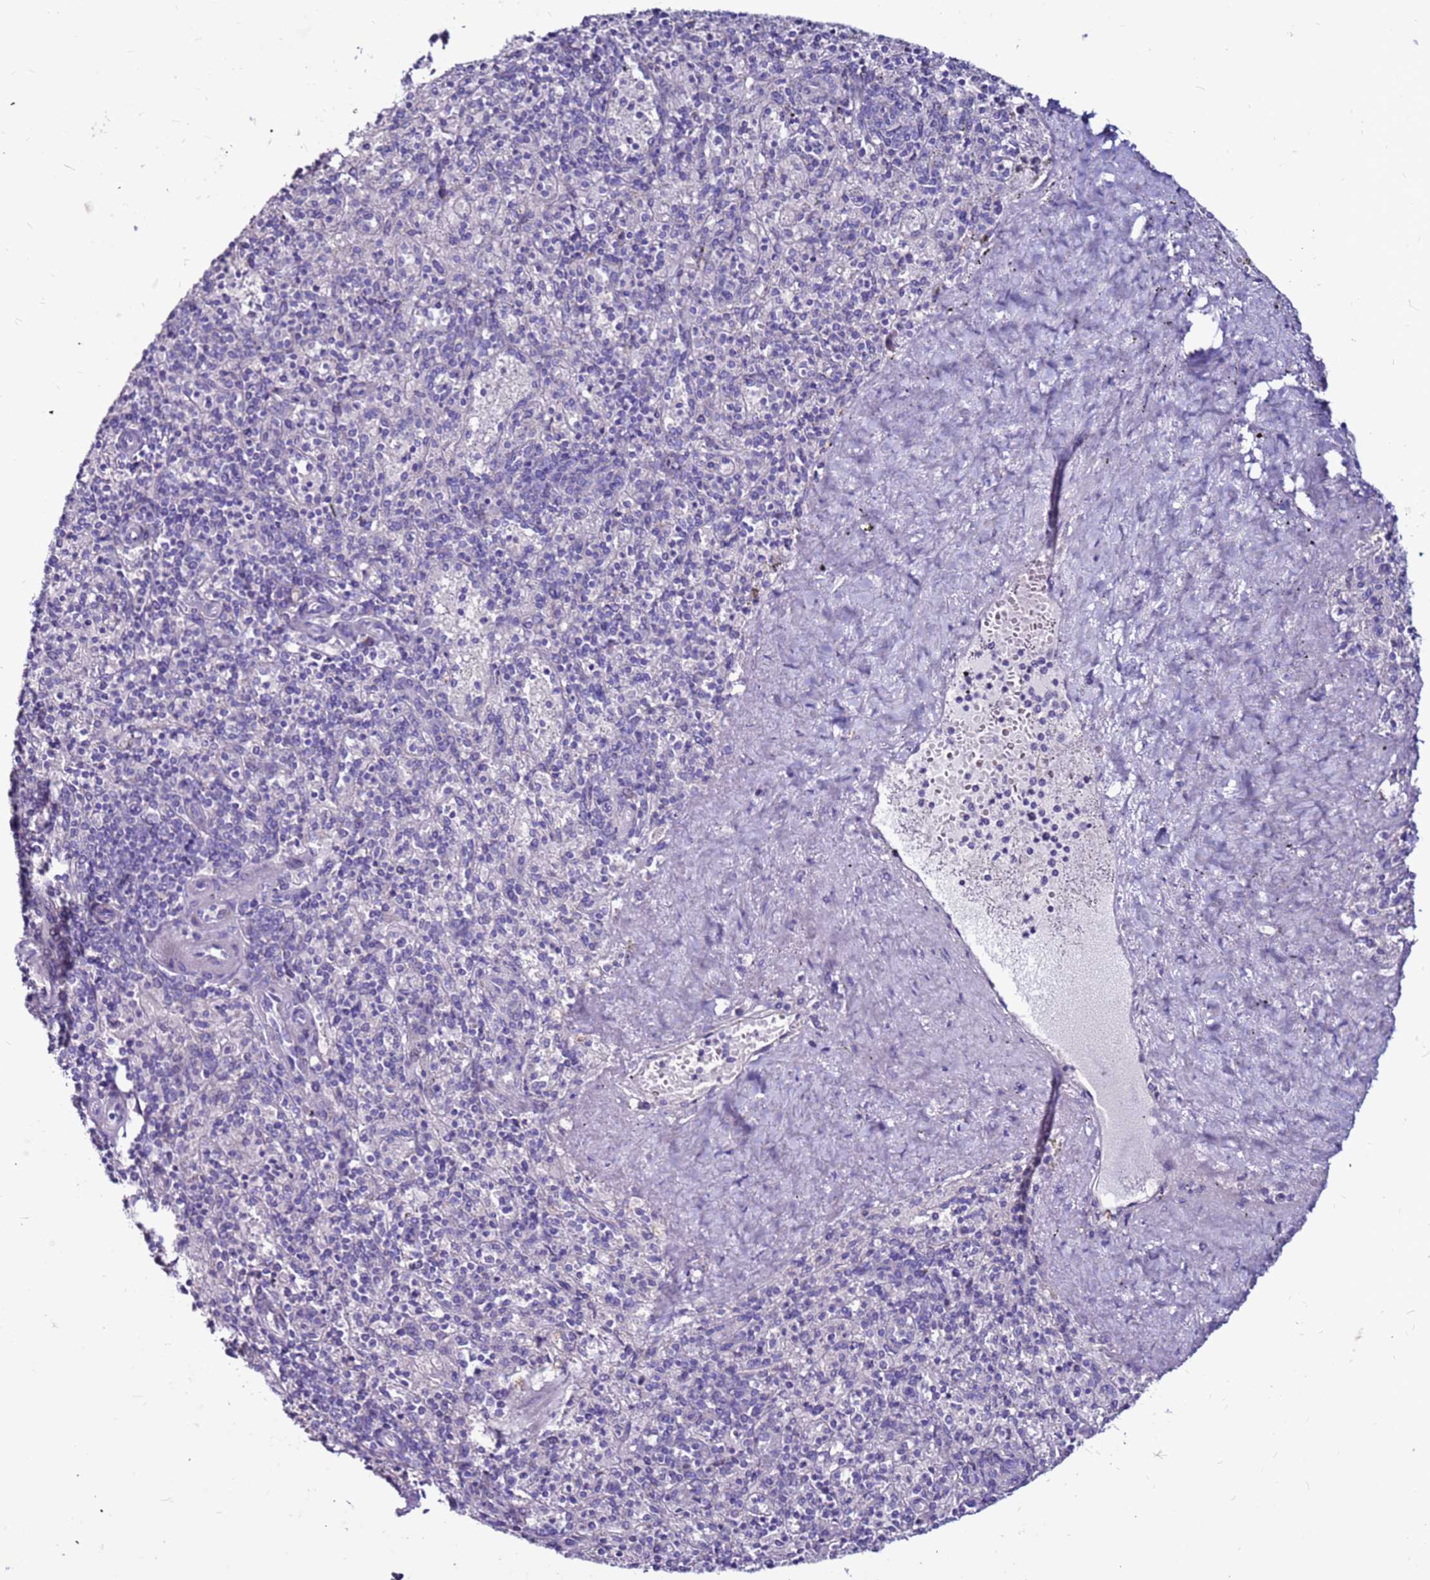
{"staining": {"intensity": "negative", "quantity": "none", "location": "none"}, "tissue": "spleen", "cell_type": "Cells in red pulp", "image_type": "normal", "snomed": [{"axis": "morphology", "description": "Normal tissue, NOS"}, {"axis": "topography", "description": "Spleen"}], "caption": "Immunohistochemistry (IHC) image of normal spleen: human spleen stained with DAB (3,3'-diaminobenzidine) displays no significant protein positivity in cells in red pulp.", "gene": "SLC44A3", "patient": {"sex": "male", "age": 82}}